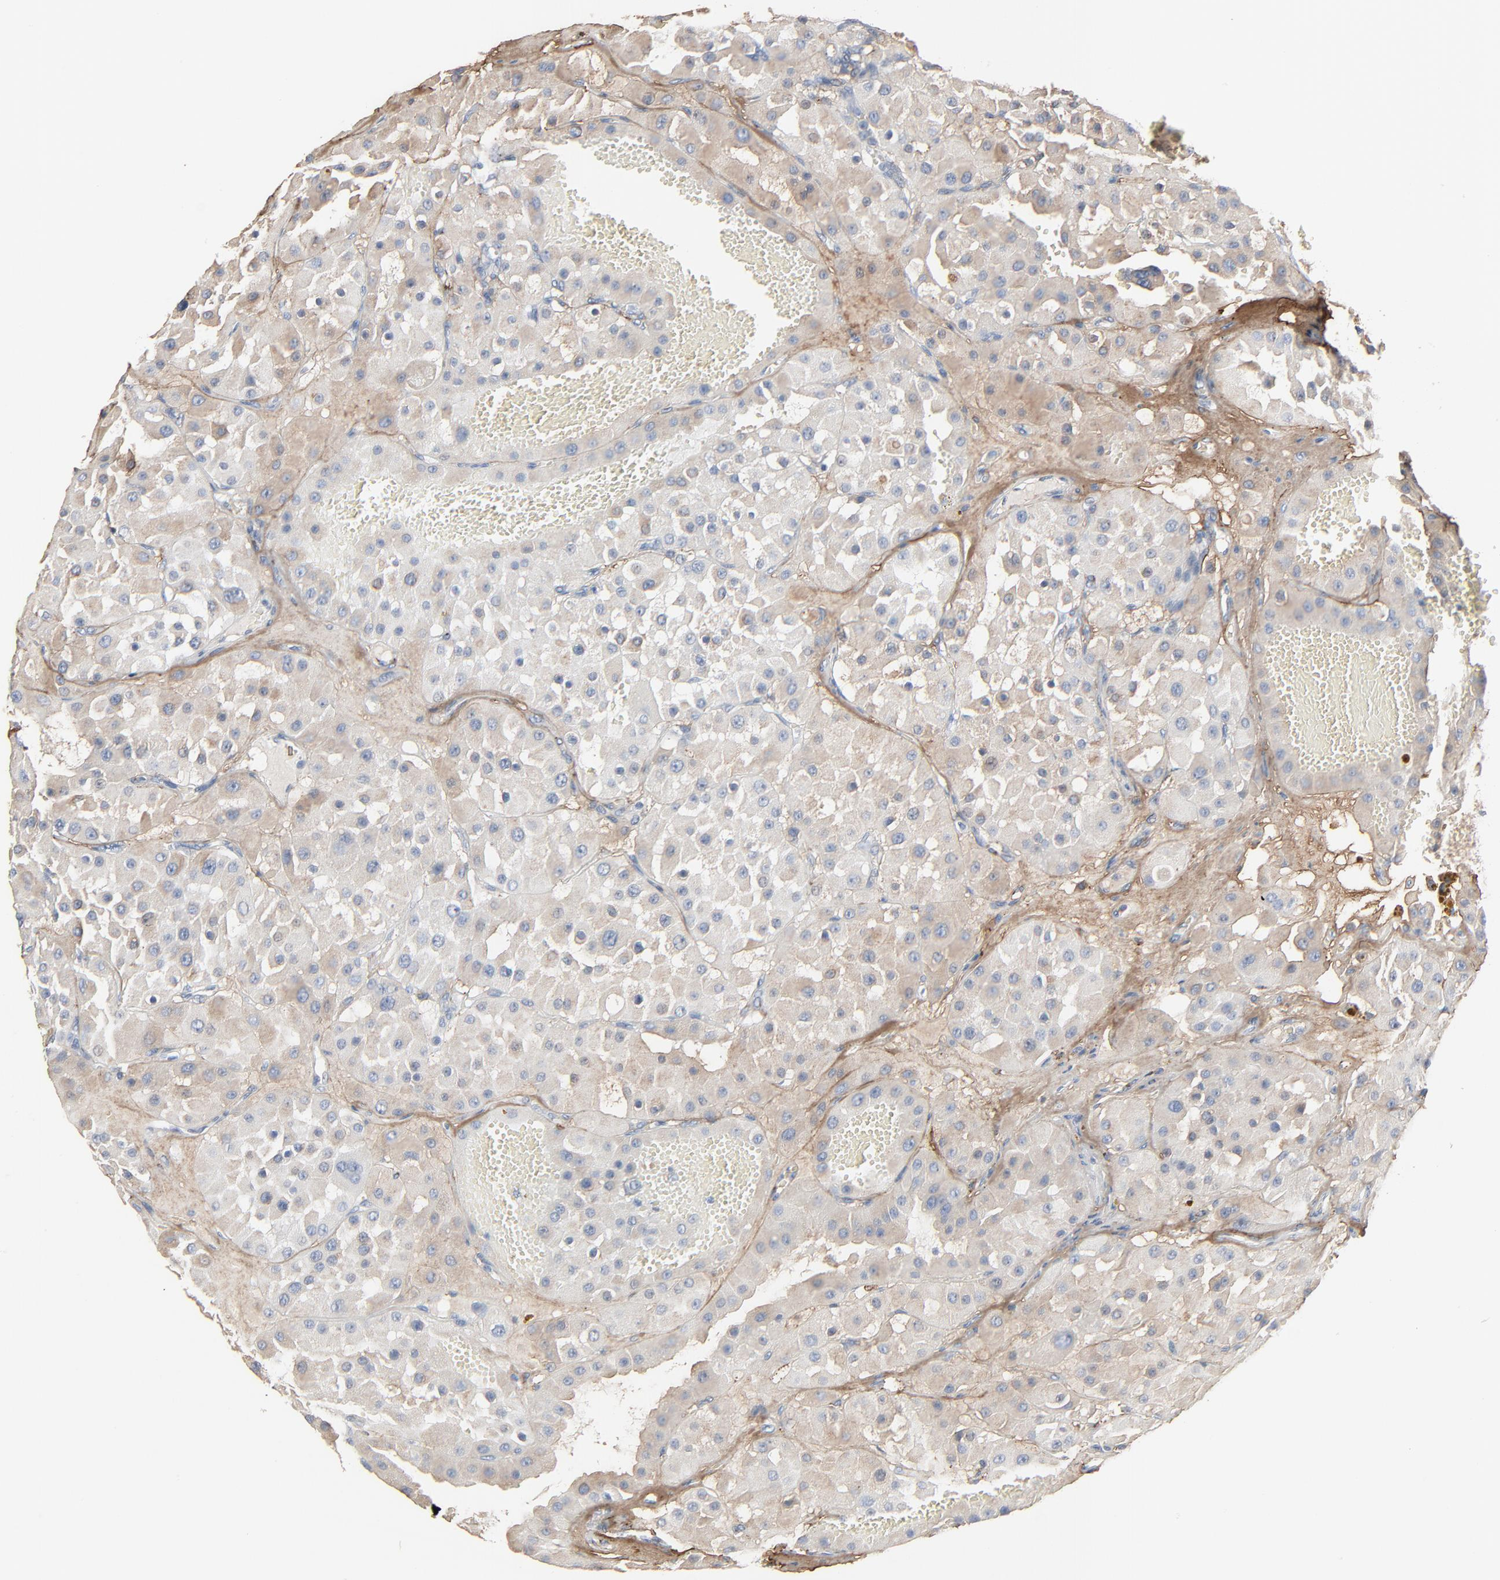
{"staining": {"intensity": "weak", "quantity": "25%-75%", "location": "cytoplasmic/membranous"}, "tissue": "renal cancer", "cell_type": "Tumor cells", "image_type": "cancer", "snomed": [{"axis": "morphology", "description": "Adenocarcinoma, uncertain malignant potential"}, {"axis": "topography", "description": "Kidney"}], "caption": "Protein staining of renal adenocarcinoma,  uncertain malignant potential tissue displays weak cytoplasmic/membranous staining in approximately 25%-75% of tumor cells. (IHC, brightfield microscopy, high magnification).", "gene": "BGN", "patient": {"sex": "male", "age": 63}}